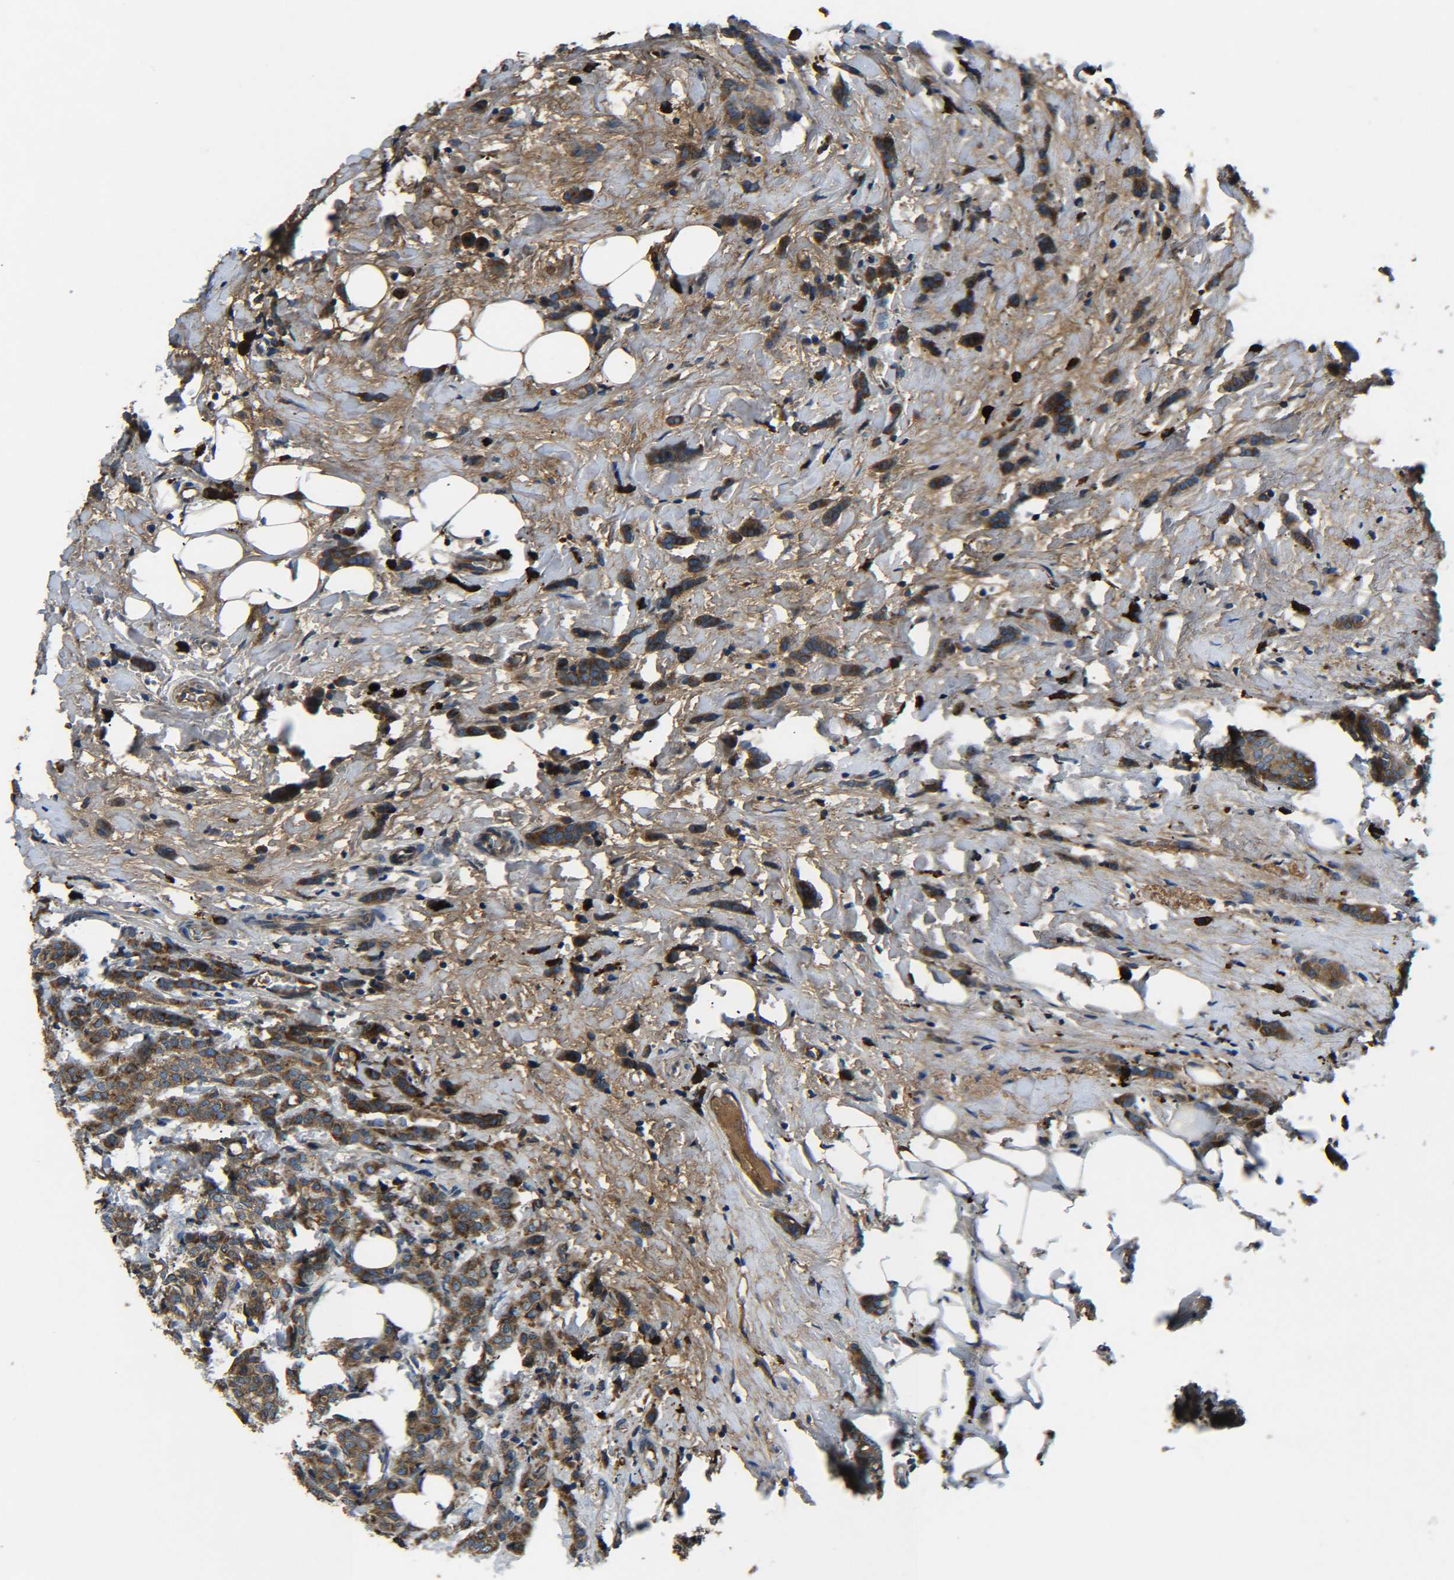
{"staining": {"intensity": "strong", "quantity": ">75%", "location": "cytoplasmic/membranous"}, "tissue": "breast cancer", "cell_type": "Tumor cells", "image_type": "cancer", "snomed": [{"axis": "morphology", "description": "Lobular carcinoma"}, {"axis": "topography", "description": "Breast"}], "caption": "The immunohistochemical stain highlights strong cytoplasmic/membranous expression in tumor cells of breast cancer tissue.", "gene": "RAB1B", "patient": {"sex": "female", "age": 60}}